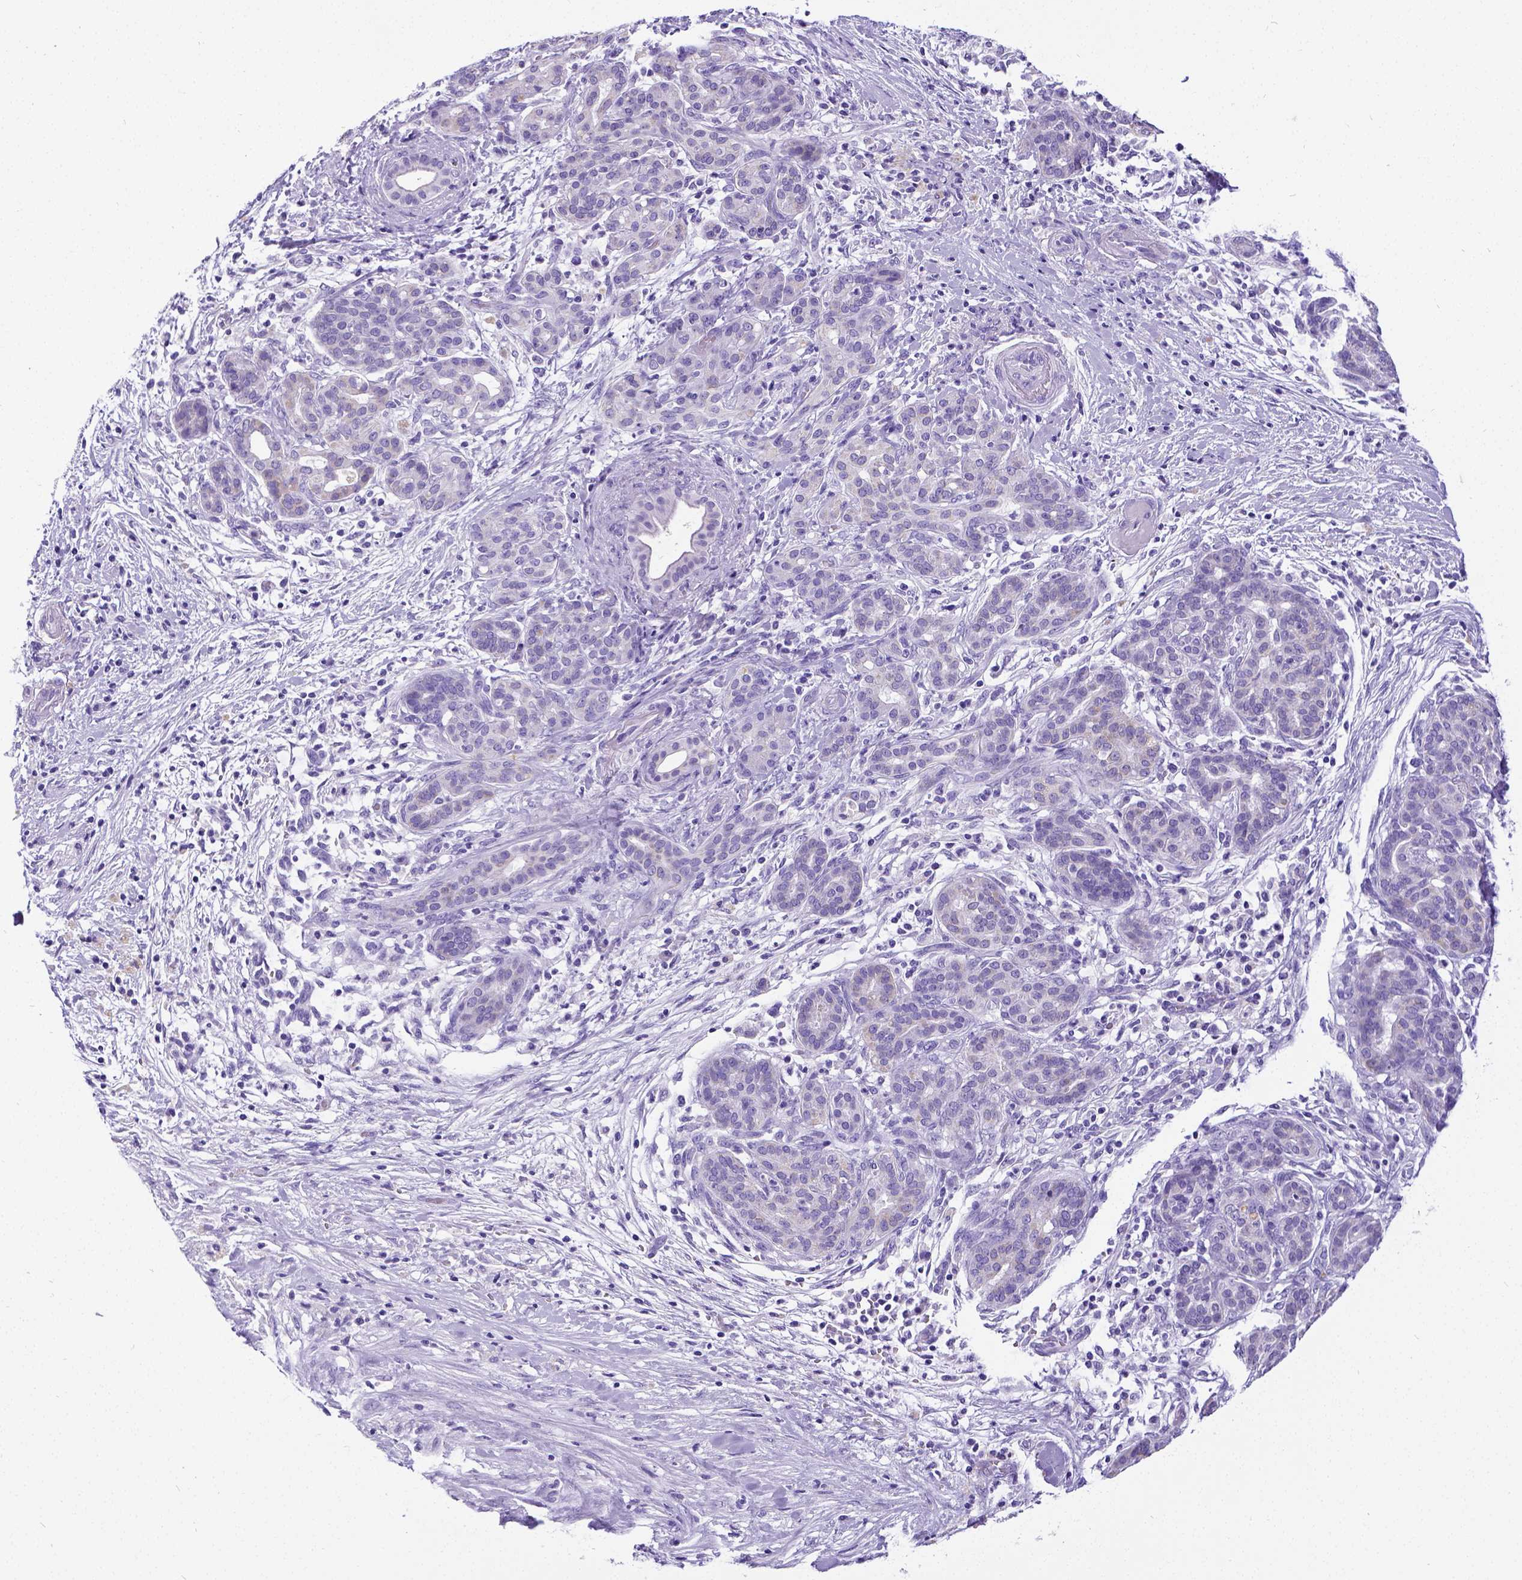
{"staining": {"intensity": "negative", "quantity": "none", "location": "none"}, "tissue": "pancreatic cancer", "cell_type": "Tumor cells", "image_type": "cancer", "snomed": [{"axis": "morphology", "description": "Adenocarcinoma, NOS"}, {"axis": "topography", "description": "Pancreas"}], "caption": "Histopathology image shows no significant protein expression in tumor cells of pancreatic cancer. The staining is performed using DAB (3,3'-diaminobenzidine) brown chromogen with nuclei counter-stained in using hematoxylin.", "gene": "SATB2", "patient": {"sex": "male", "age": 44}}